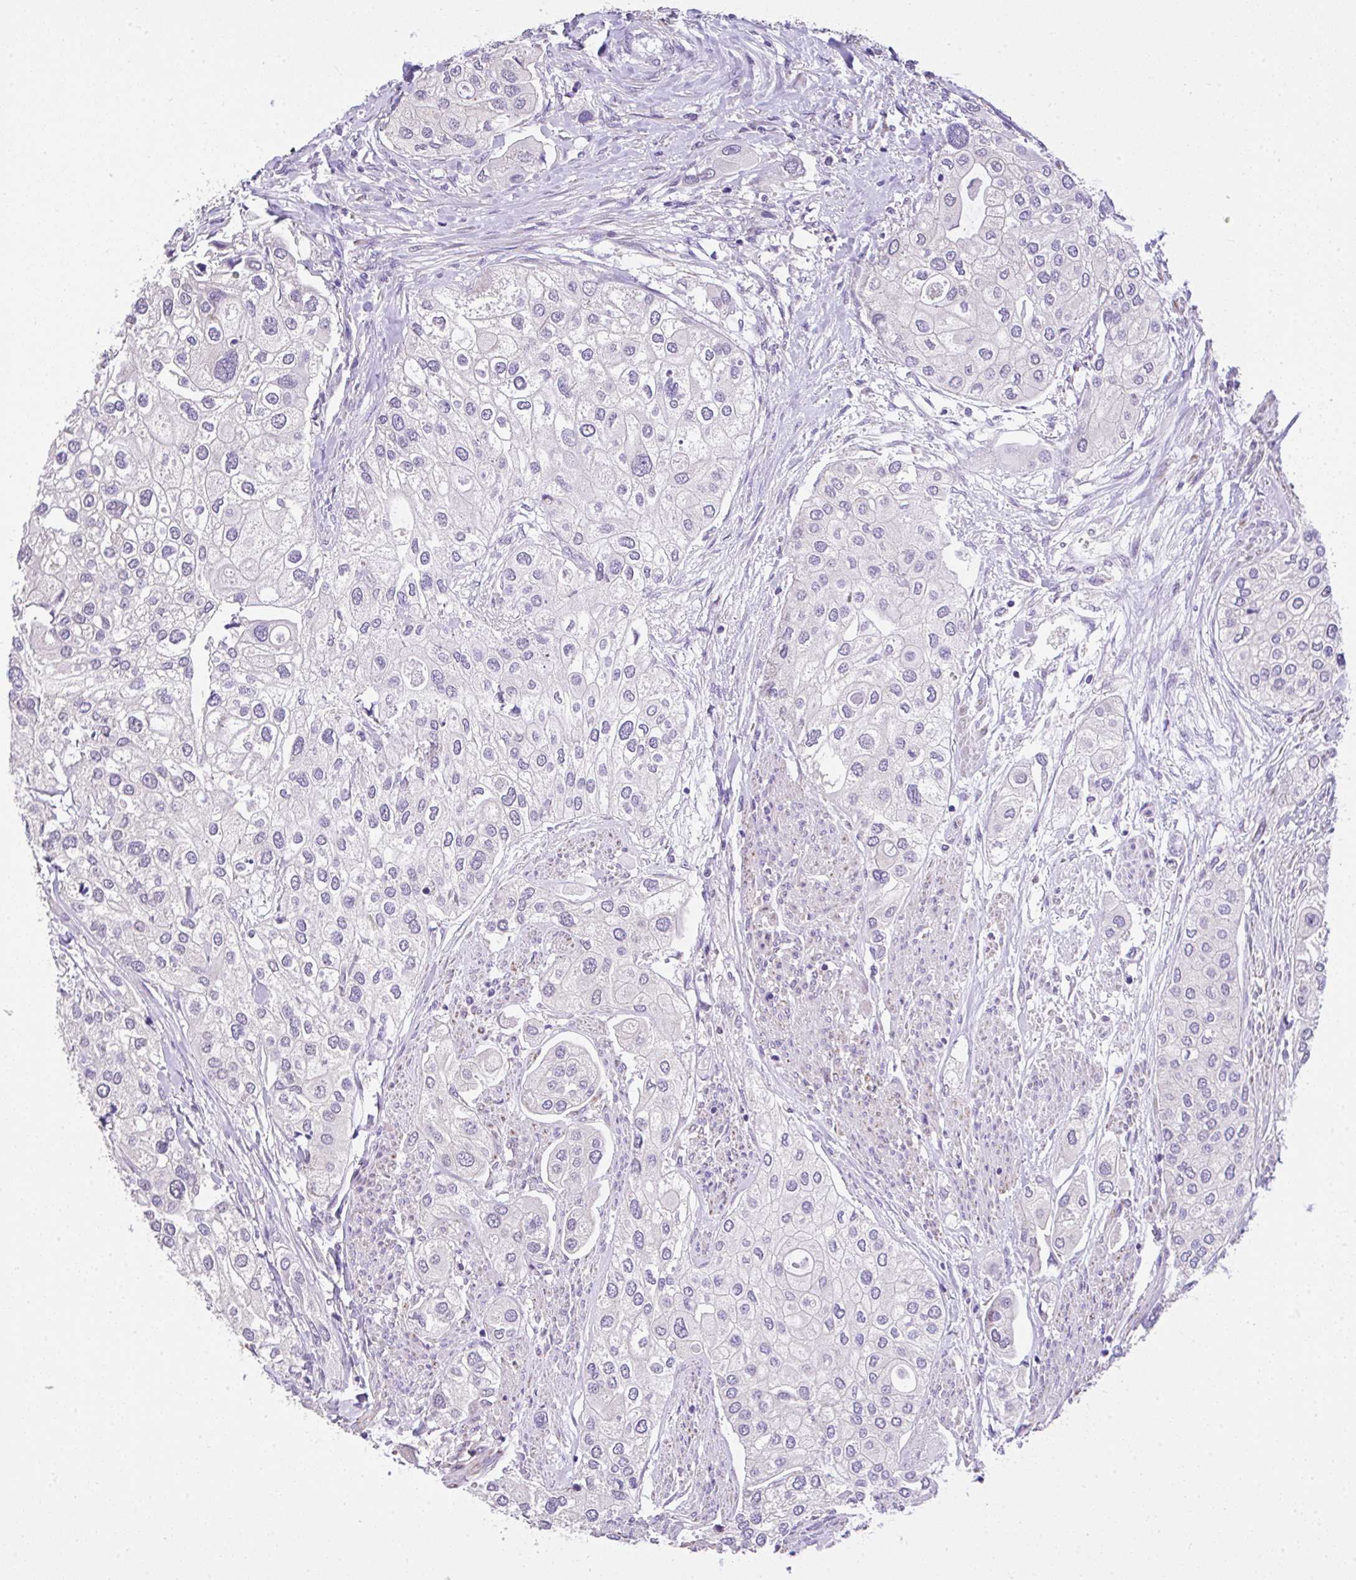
{"staining": {"intensity": "negative", "quantity": "none", "location": "none"}, "tissue": "urothelial cancer", "cell_type": "Tumor cells", "image_type": "cancer", "snomed": [{"axis": "morphology", "description": "Urothelial carcinoma, High grade"}, {"axis": "topography", "description": "Urinary bladder"}], "caption": "Human urothelial cancer stained for a protein using IHC shows no positivity in tumor cells.", "gene": "CTU1", "patient": {"sex": "male", "age": 64}}